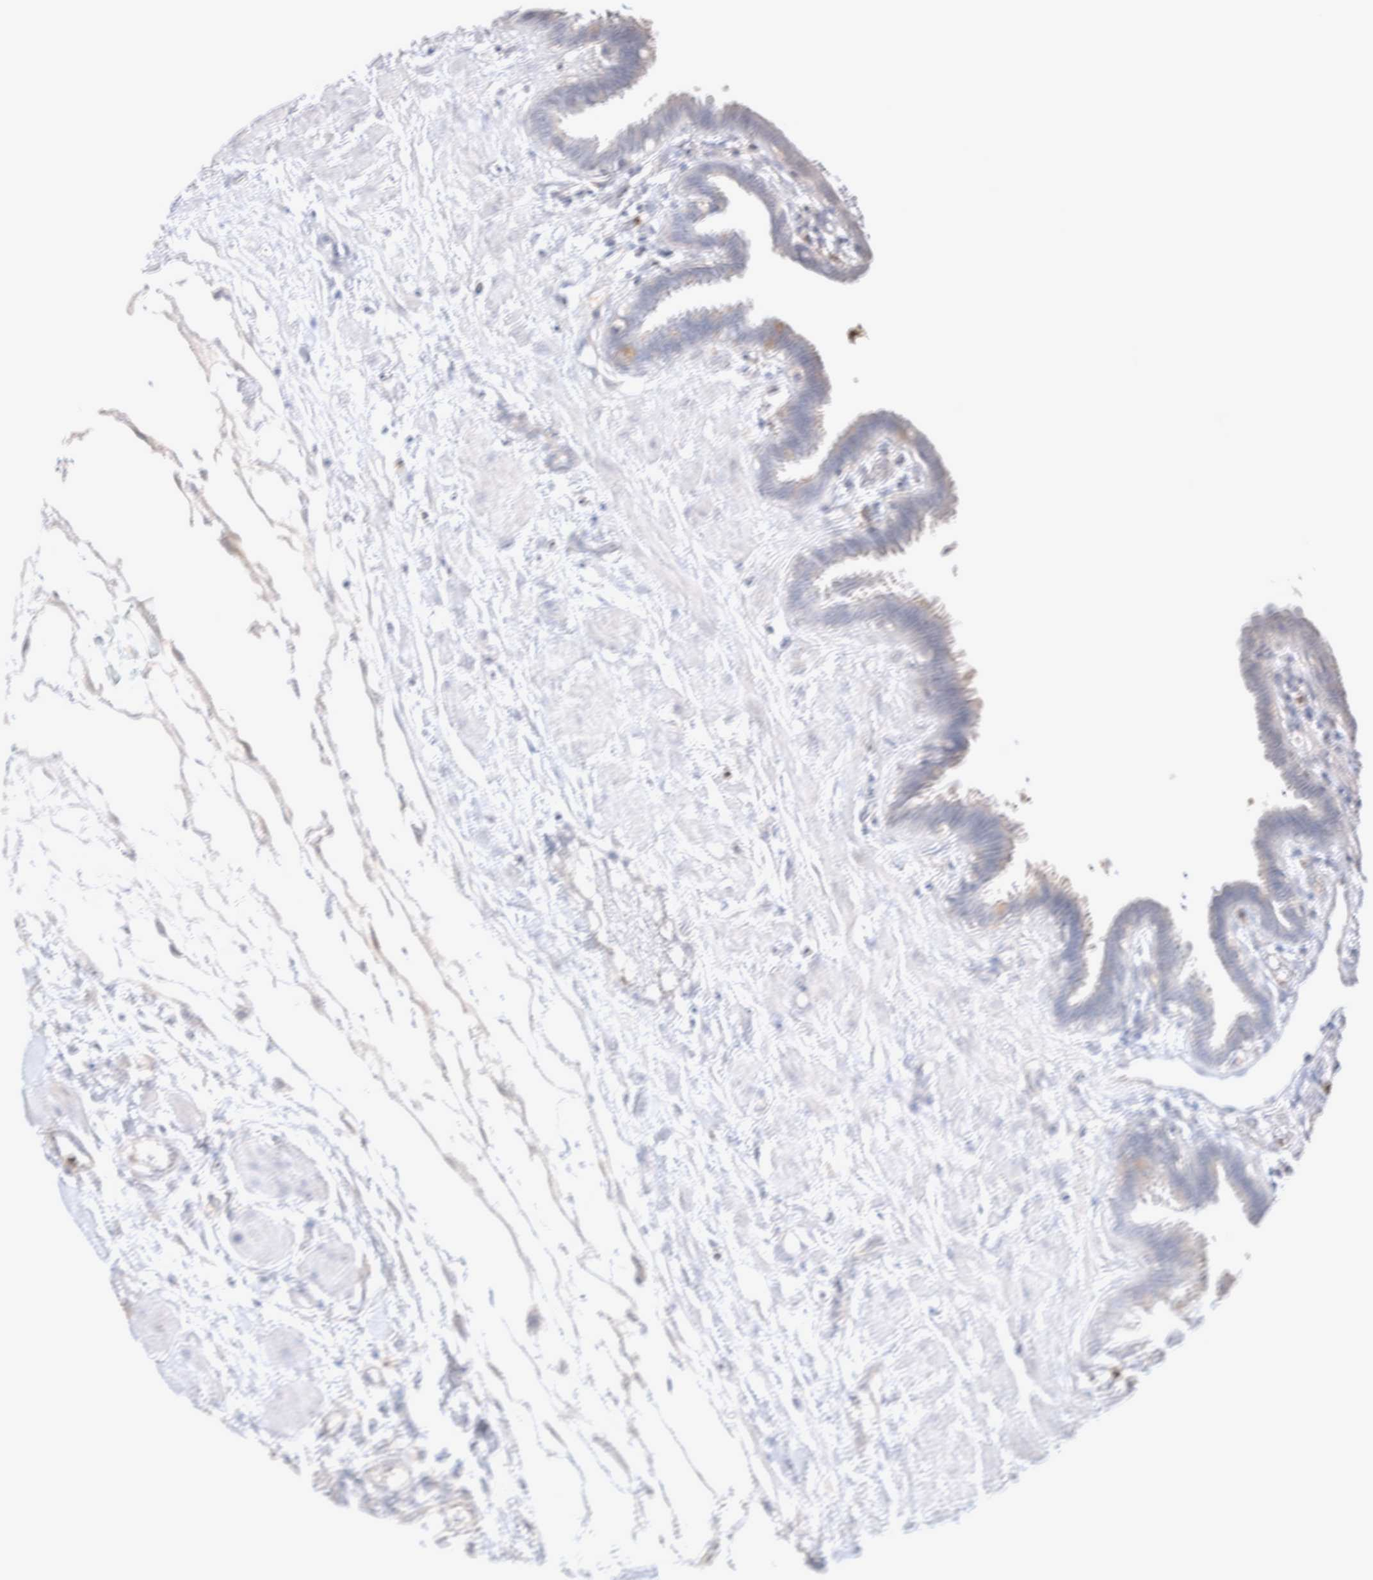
{"staining": {"intensity": "weak", "quantity": "<25%", "location": "cytoplasmic/membranous"}, "tissue": "fallopian tube", "cell_type": "Glandular cells", "image_type": "normal", "snomed": [{"axis": "morphology", "description": "Normal tissue, NOS"}, {"axis": "topography", "description": "Fallopian tube"}, {"axis": "topography", "description": "Placenta"}], "caption": "Histopathology image shows no protein staining in glandular cells of normal fallopian tube. (Stains: DAB (3,3'-diaminobenzidine) immunohistochemistry with hematoxylin counter stain, Microscopy: brightfield microscopy at high magnification).", "gene": "FFAR2", "patient": {"sex": "female", "age": 32}}